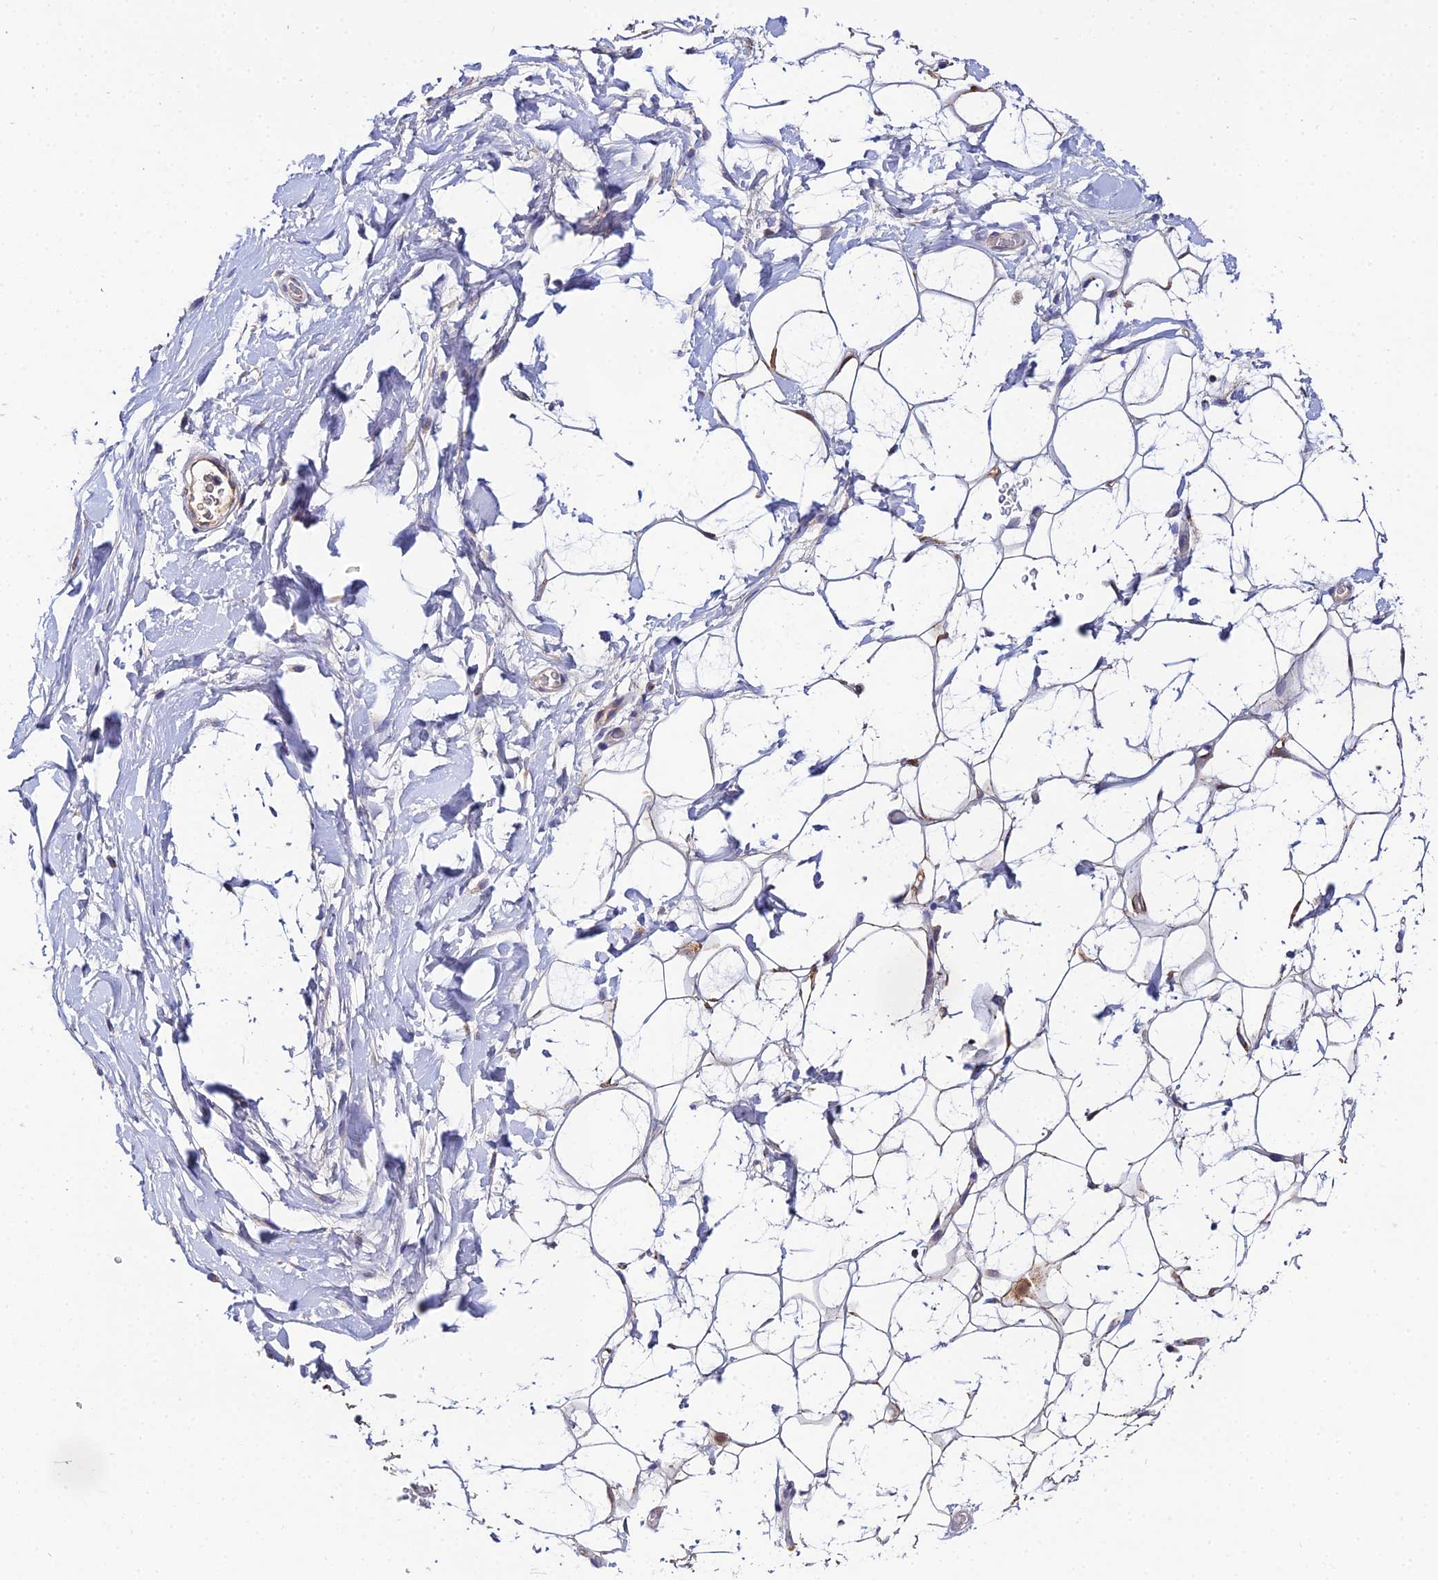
{"staining": {"intensity": "moderate", "quantity": "<25%", "location": "cytoplasmic/membranous"}, "tissue": "adipose tissue", "cell_type": "Adipocytes", "image_type": "normal", "snomed": [{"axis": "morphology", "description": "Normal tissue, NOS"}, {"axis": "topography", "description": "Breast"}], "caption": "Unremarkable adipose tissue displays moderate cytoplasmic/membranous expression in approximately <25% of adipocytes (DAB (3,3'-diaminobenzidine) = brown stain, brightfield microscopy at high magnification)..", "gene": "ACOT1", "patient": {"sex": "female", "age": 26}}